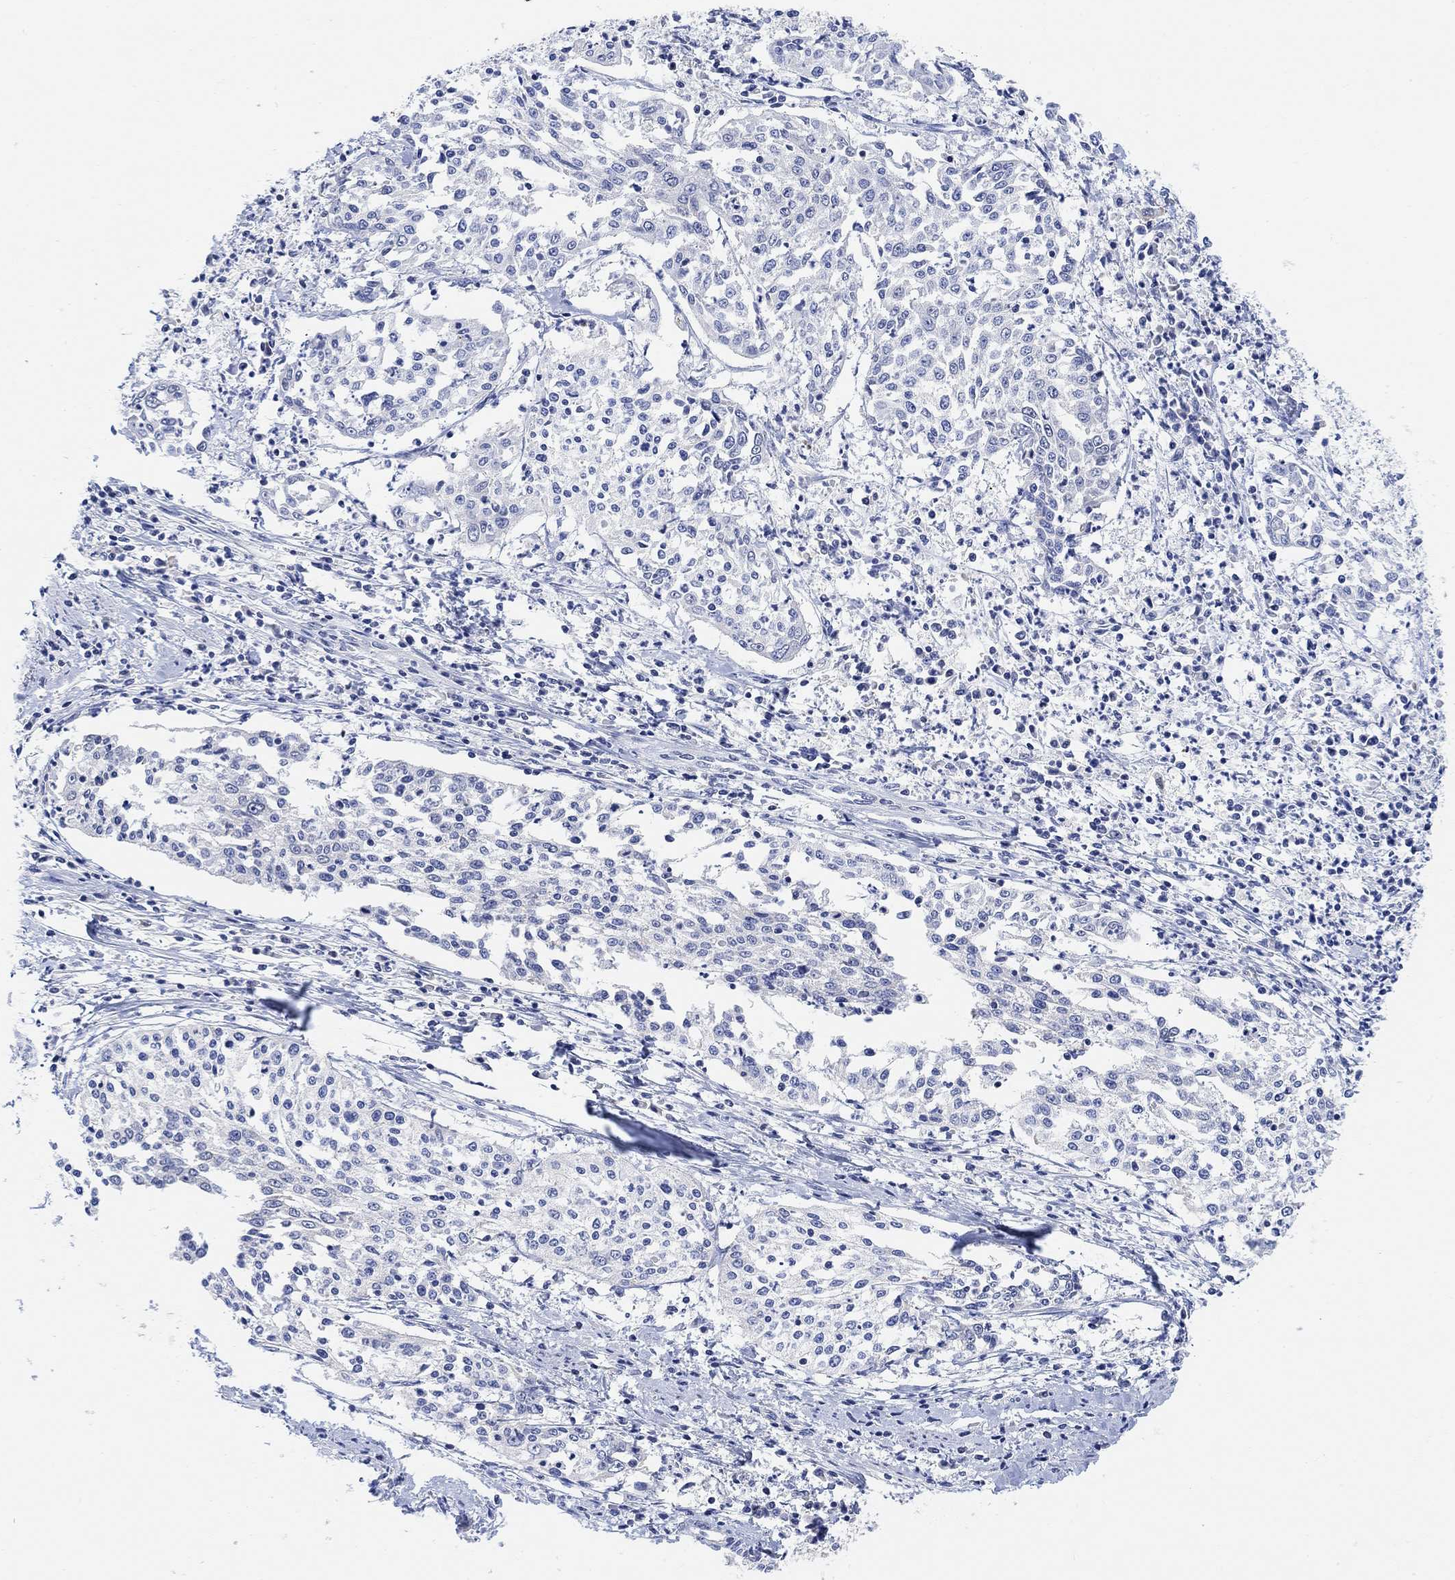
{"staining": {"intensity": "negative", "quantity": "none", "location": "none"}, "tissue": "cervical cancer", "cell_type": "Tumor cells", "image_type": "cancer", "snomed": [{"axis": "morphology", "description": "Squamous cell carcinoma, NOS"}, {"axis": "topography", "description": "Cervix"}], "caption": "Image shows no protein positivity in tumor cells of squamous cell carcinoma (cervical) tissue.", "gene": "RIMS1", "patient": {"sex": "female", "age": 41}}